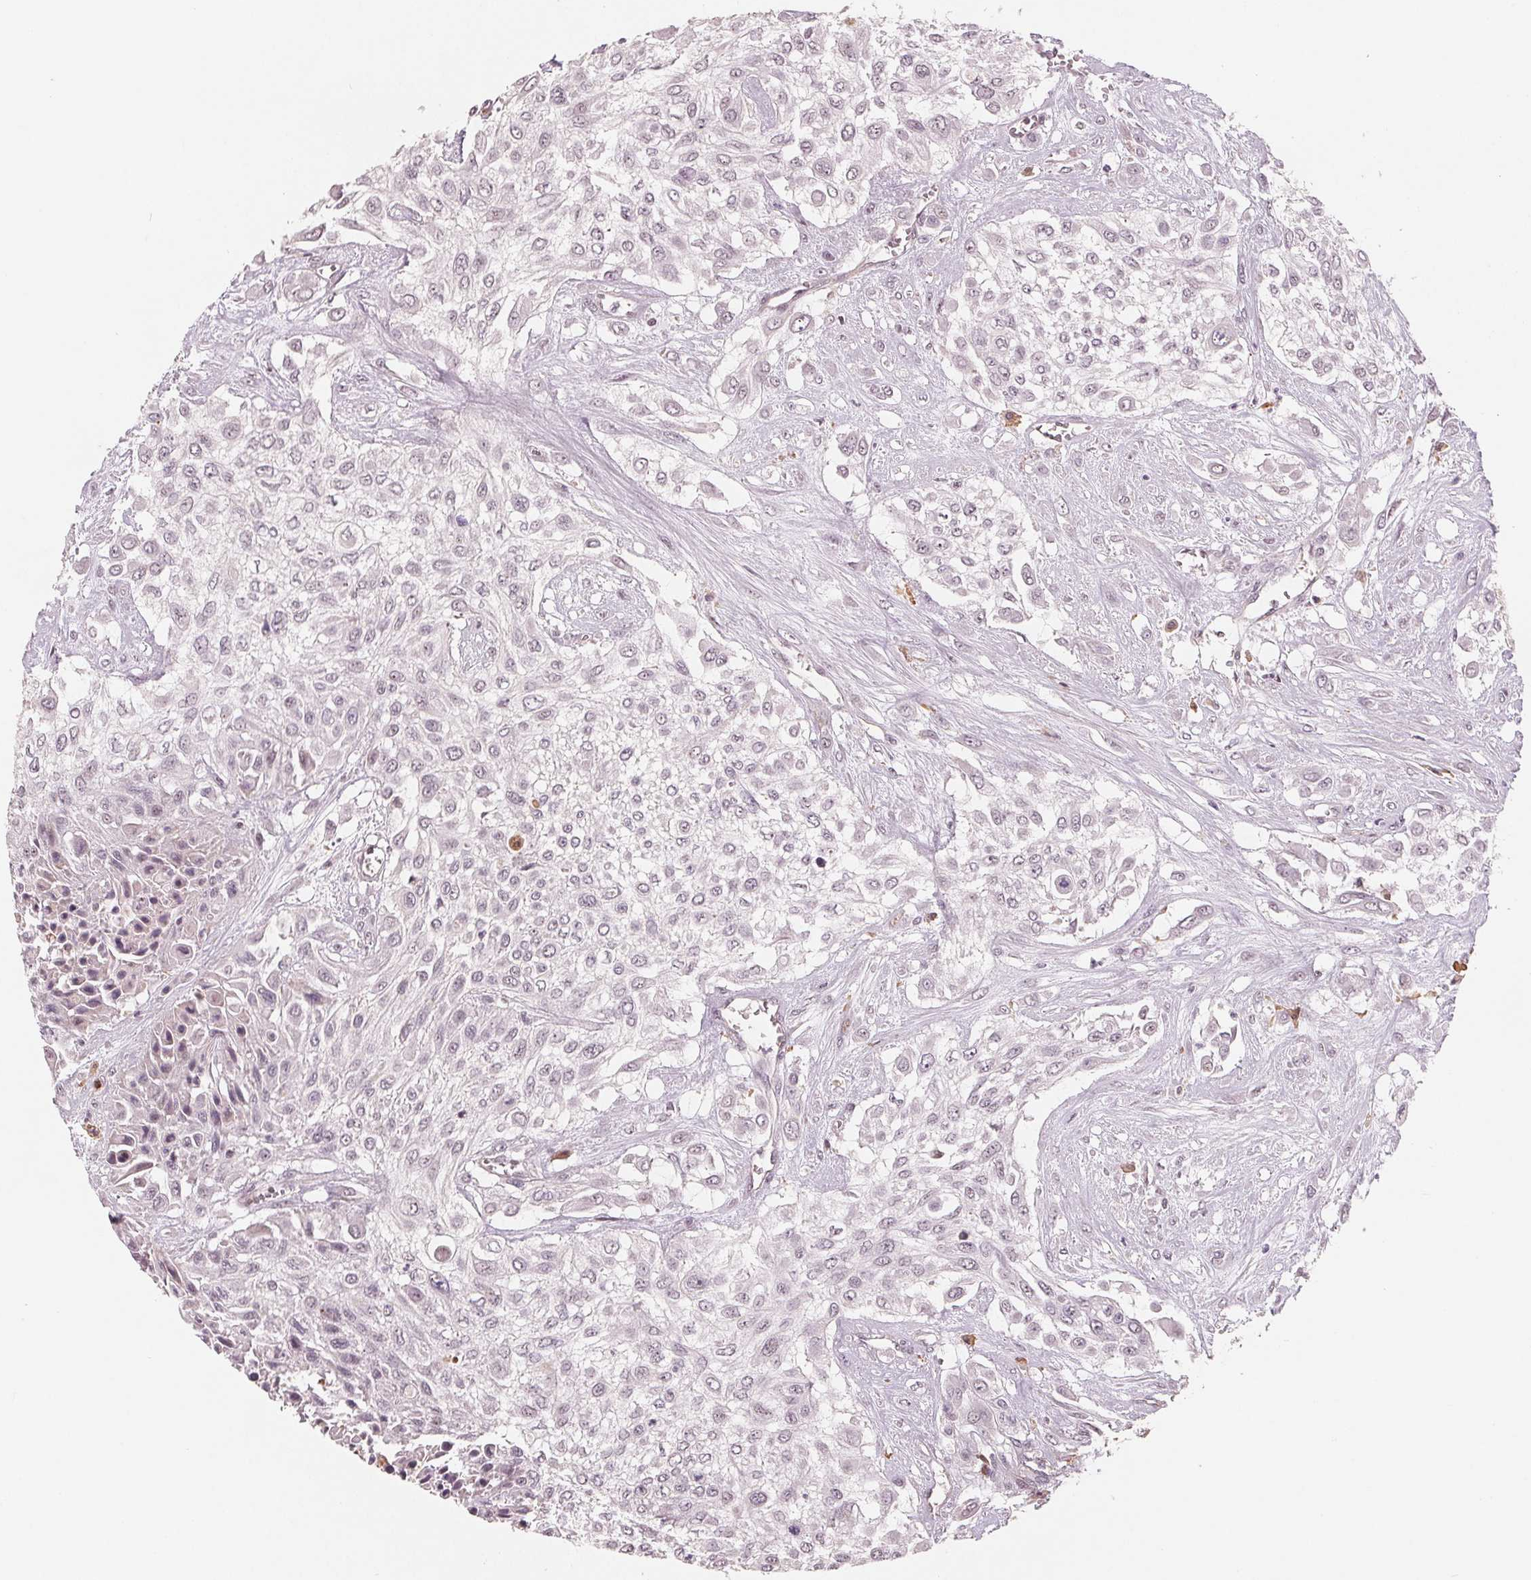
{"staining": {"intensity": "negative", "quantity": "none", "location": "none"}, "tissue": "urothelial cancer", "cell_type": "Tumor cells", "image_type": "cancer", "snomed": [{"axis": "morphology", "description": "Urothelial carcinoma, High grade"}, {"axis": "topography", "description": "Urinary bladder"}], "caption": "Tumor cells are negative for brown protein staining in urothelial cancer. (IHC, brightfield microscopy, high magnification).", "gene": "IL9R", "patient": {"sex": "male", "age": 57}}